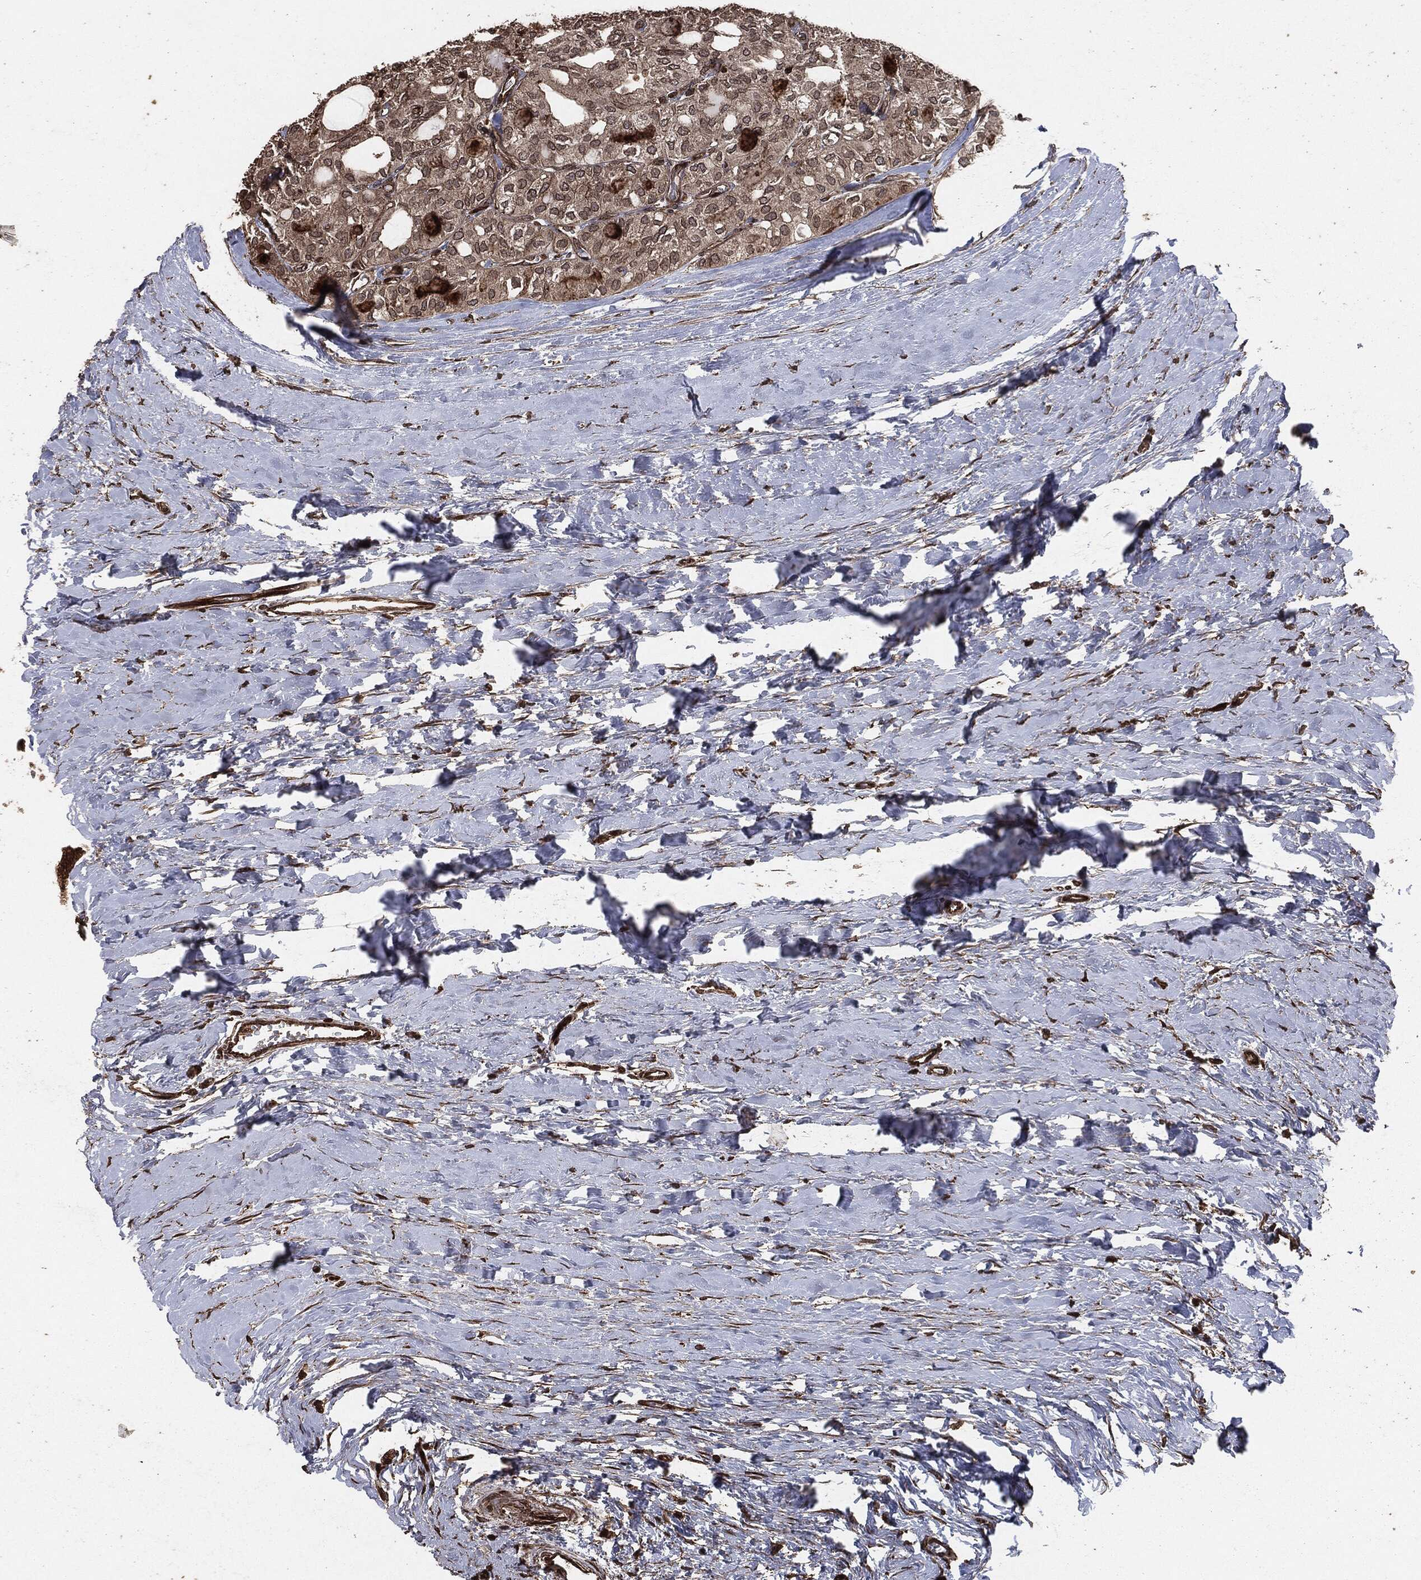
{"staining": {"intensity": "weak", "quantity": "25%-75%", "location": "cytoplasmic/membranous"}, "tissue": "thyroid cancer", "cell_type": "Tumor cells", "image_type": "cancer", "snomed": [{"axis": "morphology", "description": "Follicular adenoma carcinoma, NOS"}, {"axis": "topography", "description": "Thyroid gland"}], "caption": "Thyroid follicular adenoma carcinoma stained with a brown dye shows weak cytoplasmic/membranous positive positivity in approximately 25%-75% of tumor cells.", "gene": "IFIT1", "patient": {"sex": "male", "age": 75}}